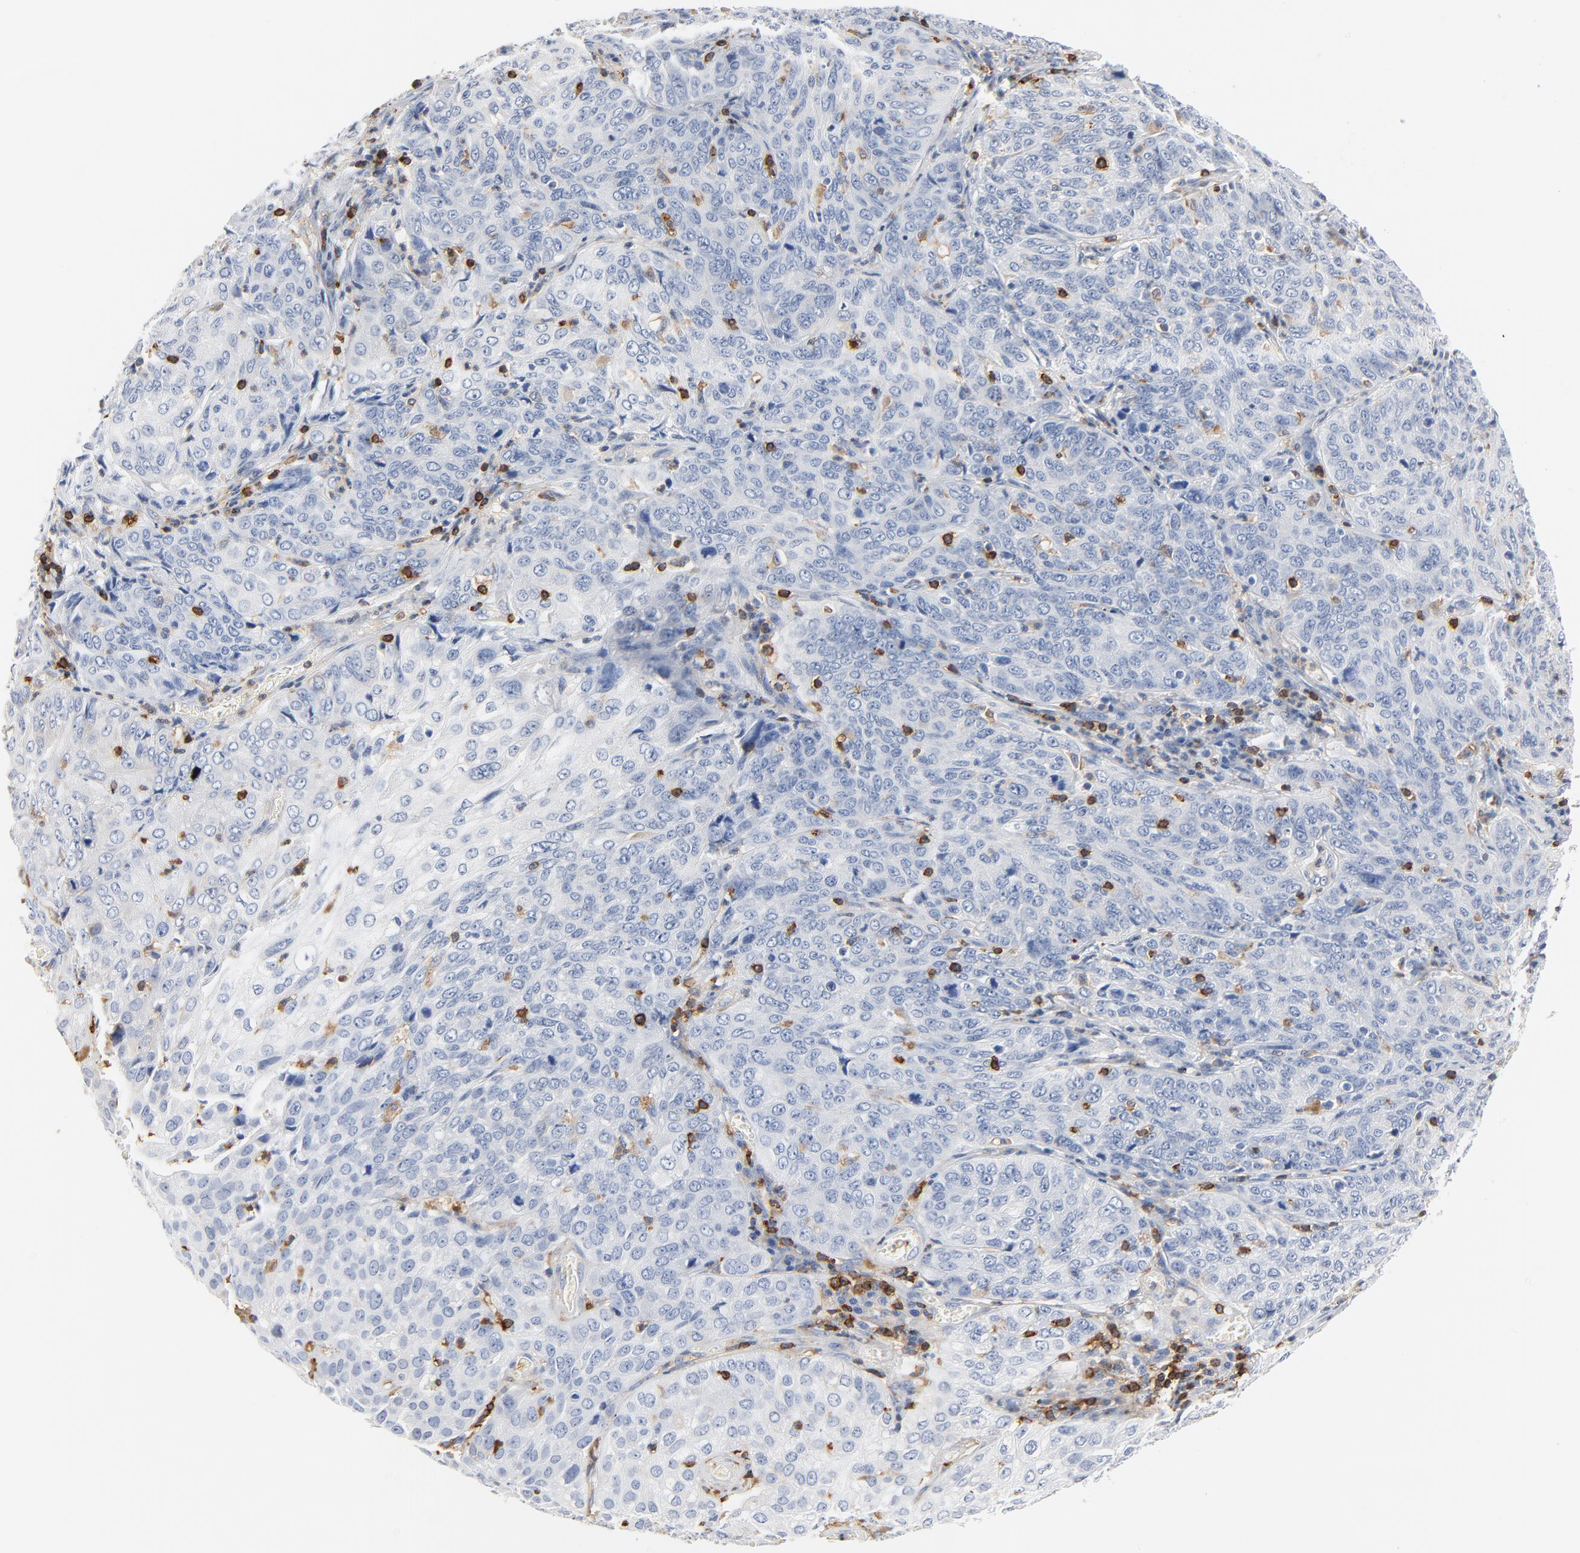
{"staining": {"intensity": "negative", "quantity": "none", "location": "none"}, "tissue": "cervical cancer", "cell_type": "Tumor cells", "image_type": "cancer", "snomed": [{"axis": "morphology", "description": "Squamous cell carcinoma, NOS"}, {"axis": "topography", "description": "Cervix"}], "caption": "IHC image of neoplastic tissue: cervical cancer stained with DAB (3,3'-diaminobenzidine) exhibits no significant protein expression in tumor cells. (DAB (3,3'-diaminobenzidine) immunohistochemistry (IHC) visualized using brightfield microscopy, high magnification).", "gene": "SH3KBP1", "patient": {"sex": "female", "age": 38}}